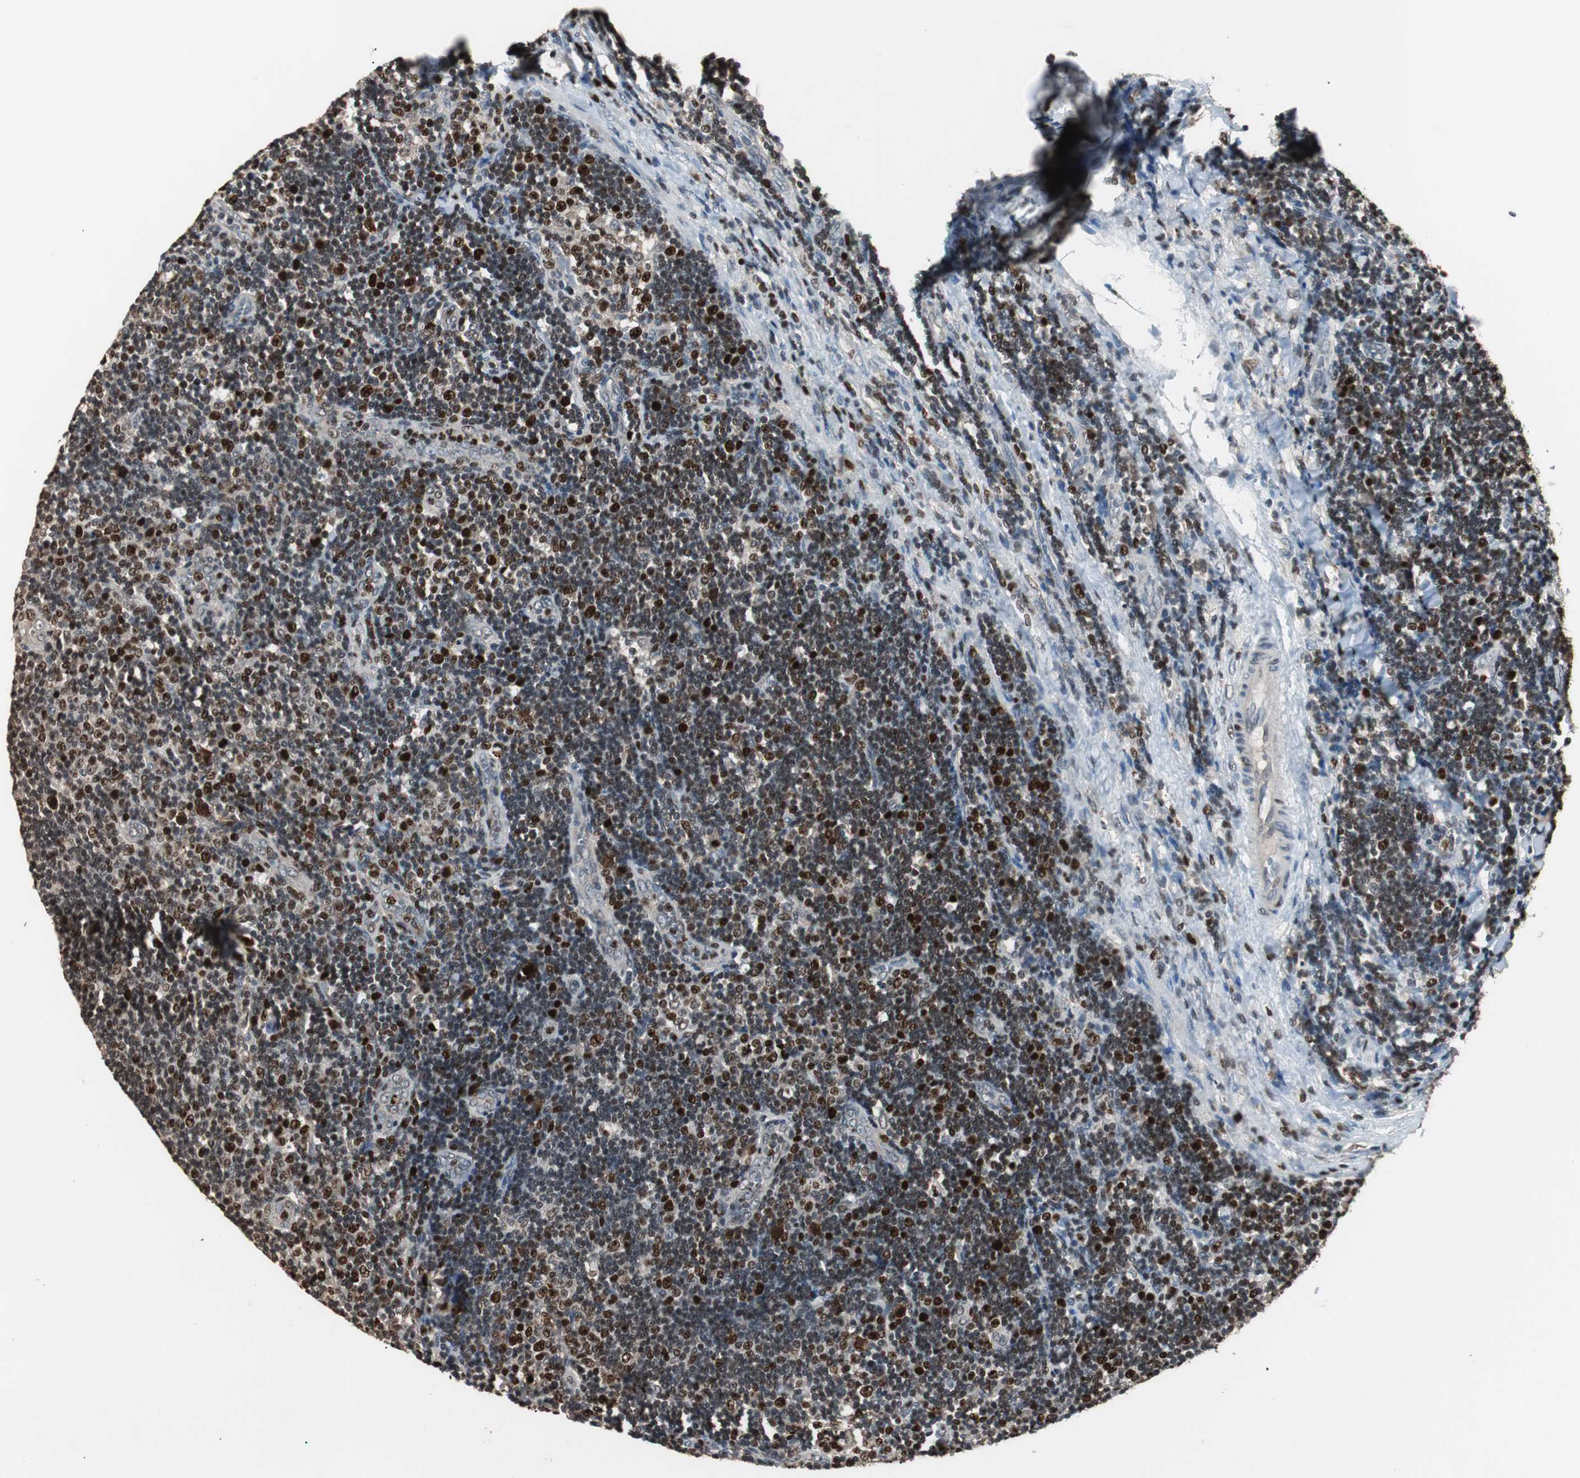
{"staining": {"intensity": "strong", "quantity": ">75%", "location": "nuclear"}, "tissue": "lymph node", "cell_type": "Germinal center cells", "image_type": "normal", "snomed": [{"axis": "morphology", "description": "Normal tissue, NOS"}, {"axis": "topography", "description": "Lymph node"}, {"axis": "topography", "description": "Salivary gland"}], "caption": "This histopathology image demonstrates immunohistochemistry staining of normal lymph node, with high strong nuclear expression in approximately >75% of germinal center cells.", "gene": "FEN1", "patient": {"sex": "male", "age": 8}}